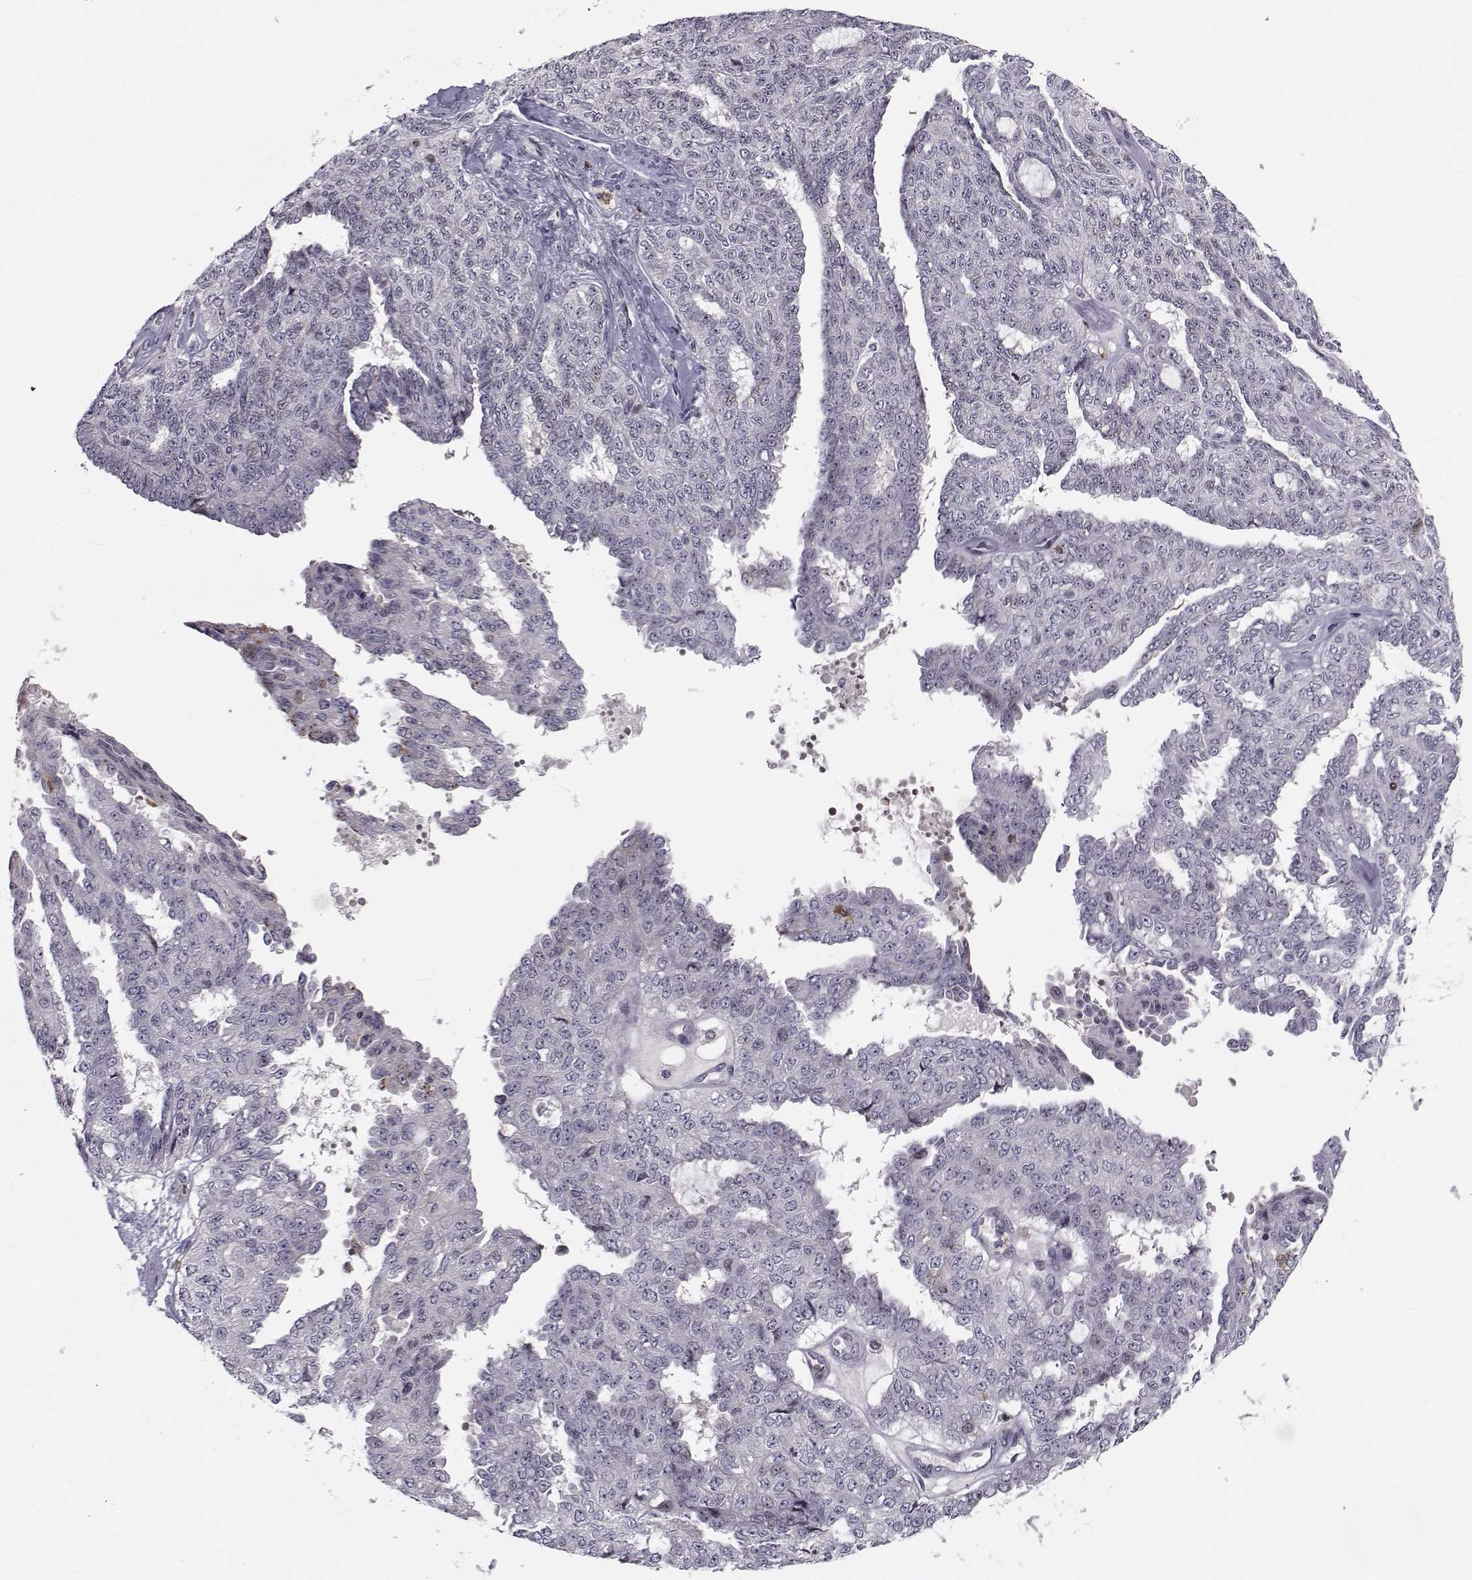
{"staining": {"intensity": "negative", "quantity": "none", "location": "none"}, "tissue": "ovarian cancer", "cell_type": "Tumor cells", "image_type": "cancer", "snomed": [{"axis": "morphology", "description": "Cystadenocarcinoma, serous, NOS"}, {"axis": "topography", "description": "Ovary"}], "caption": "Tumor cells show no significant protein expression in ovarian cancer.", "gene": "PCP4L1", "patient": {"sex": "female", "age": 71}}